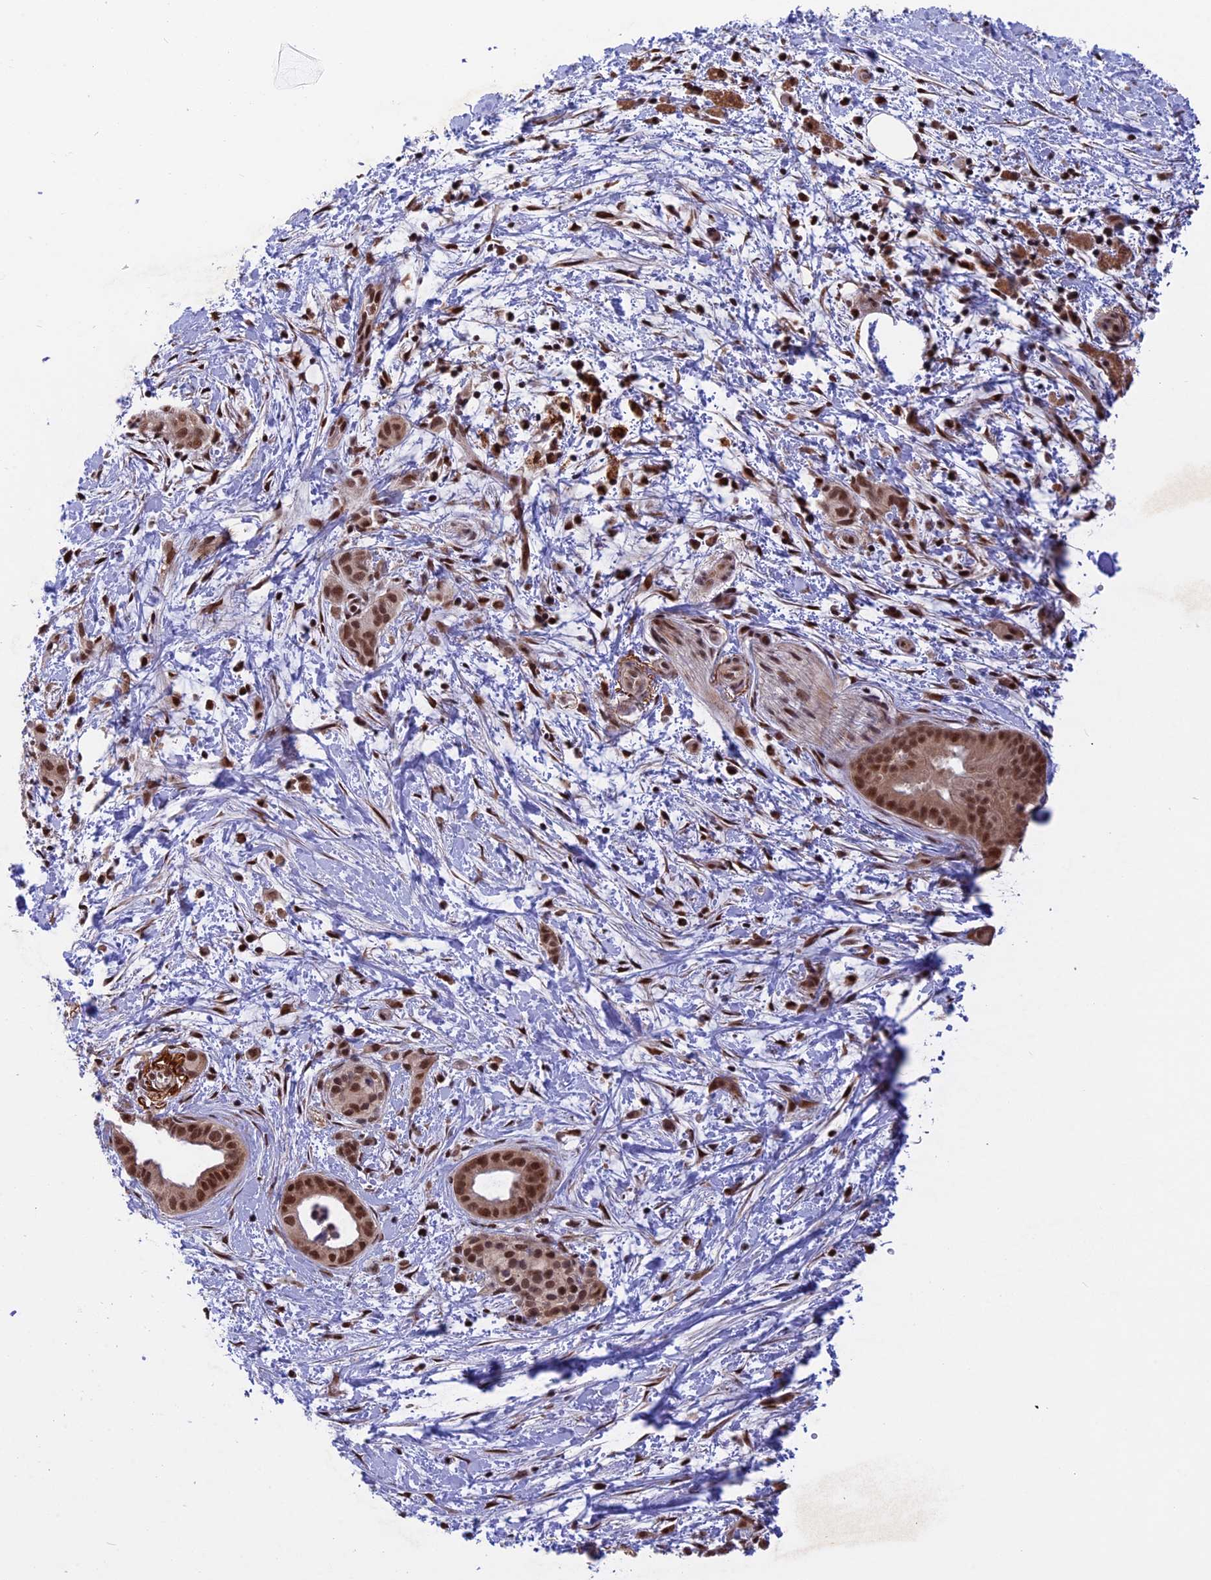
{"staining": {"intensity": "strong", "quantity": ">75%", "location": "nuclear"}, "tissue": "pancreatic cancer", "cell_type": "Tumor cells", "image_type": "cancer", "snomed": [{"axis": "morphology", "description": "Normal tissue, NOS"}, {"axis": "morphology", "description": "Adenocarcinoma, NOS"}, {"axis": "topography", "description": "Pancreas"}, {"axis": "topography", "description": "Peripheral nerve tissue"}], "caption": "Immunohistochemical staining of human adenocarcinoma (pancreatic) demonstrates high levels of strong nuclear protein staining in approximately >75% of tumor cells. (DAB (3,3'-diaminobenzidine) IHC with brightfield microscopy, high magnification).", "gene": "POLR2C", "patient": {"sex": "female", "age": 63}}